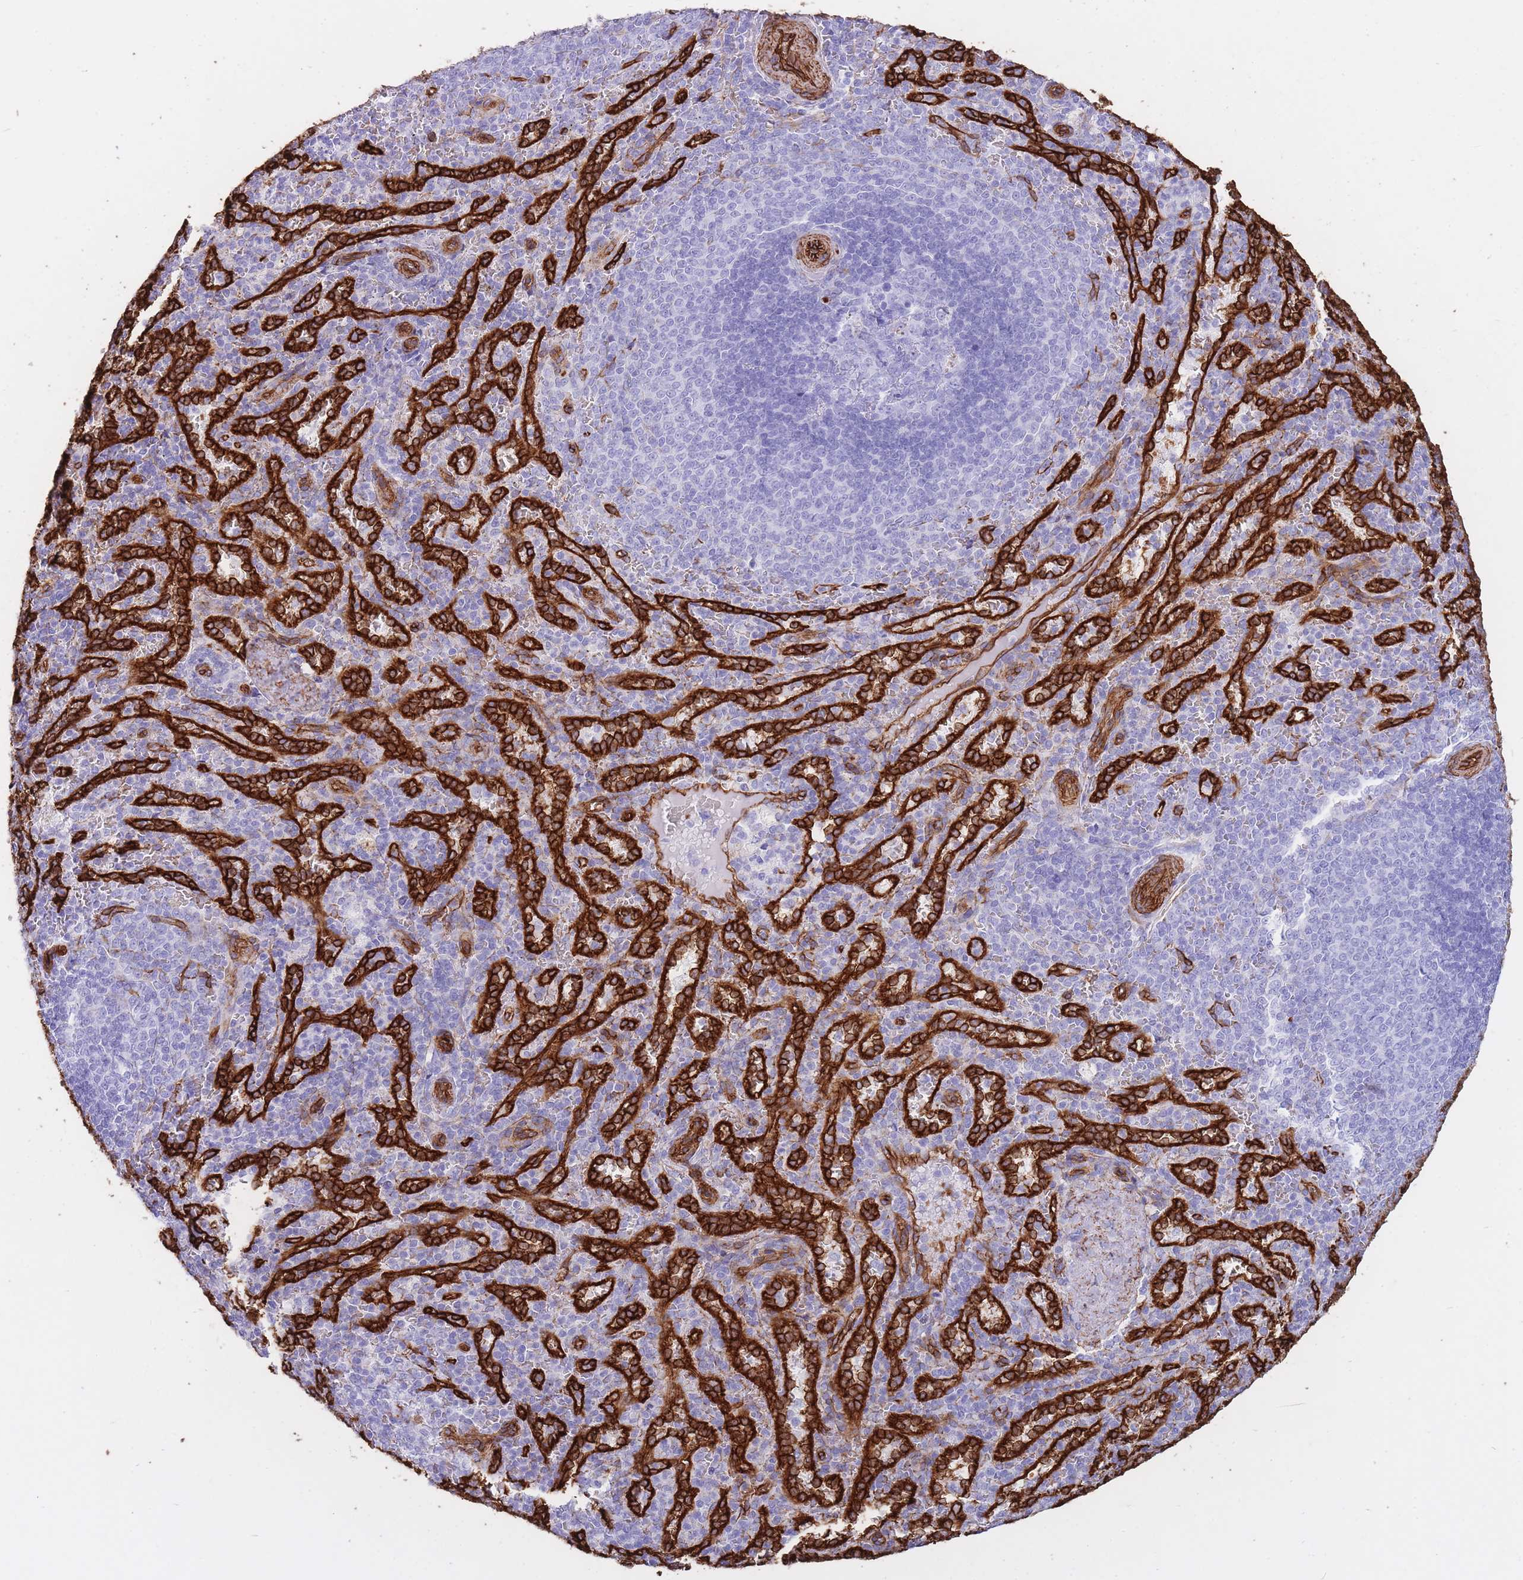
{"staining": {"intensity": "negative", "quantity": "none", "location": "none"}, "tissue": "spleen", "cell_type": "Cells in red pulp", "image_type": "normal", "snomed": [{"axis": "morphology", "description": "Normal tissue, NOS"}, {"axis": "topography", "description": "Spleen"}], "caption": "High magnification brightfield microscopy of normal spleen stained with DAB (3,3'-diaminobenzidine) (brown) and counterstained with hematoxylin (blue): cells in red pulp show no significant expression. (Brightfield microscopy of DAB IHC at high magnification).", "gene": "CAVIN1", "patient": {"sex": "female", "age": 21}}